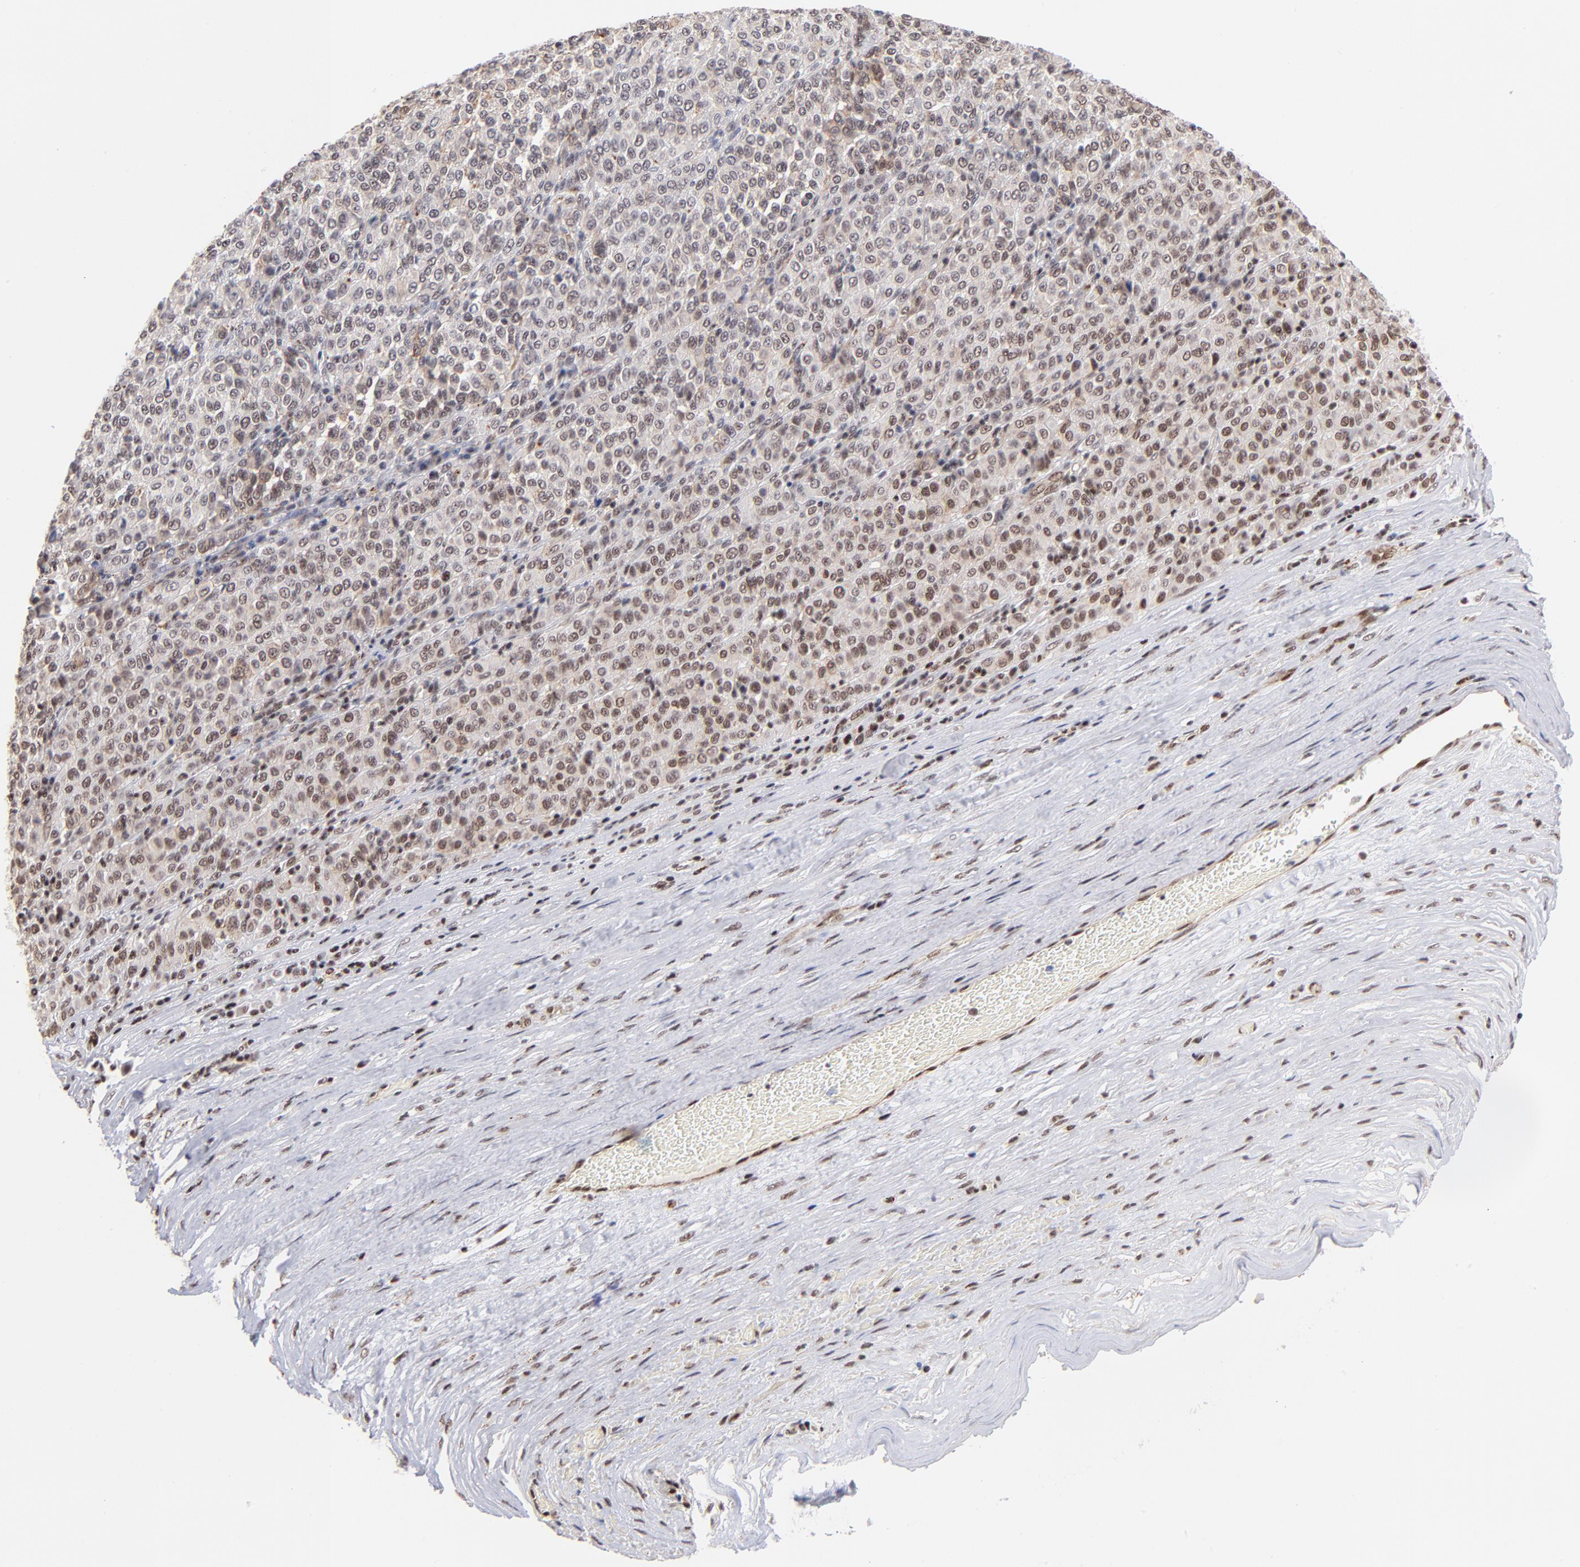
{"staining": {"intensity": "moderate", "quantity": "25%-75%", "location": "nuclear"}, "tissue": "melanoma", "cell_type": "Tumor cells", "image_type": "cancer", "snomed": [{"axis": "morphology", "description": "Malignant melanoma, Metastatic site"}, {"axis": "topography", "description": "Pancreas"}], "caption": "Malignant melanoma (metastatic site) stained with a protein marker exhibits moderate staining in tumor cells.", "gene": "GABPA", "patient": {"sex": "female", "age": 30}}